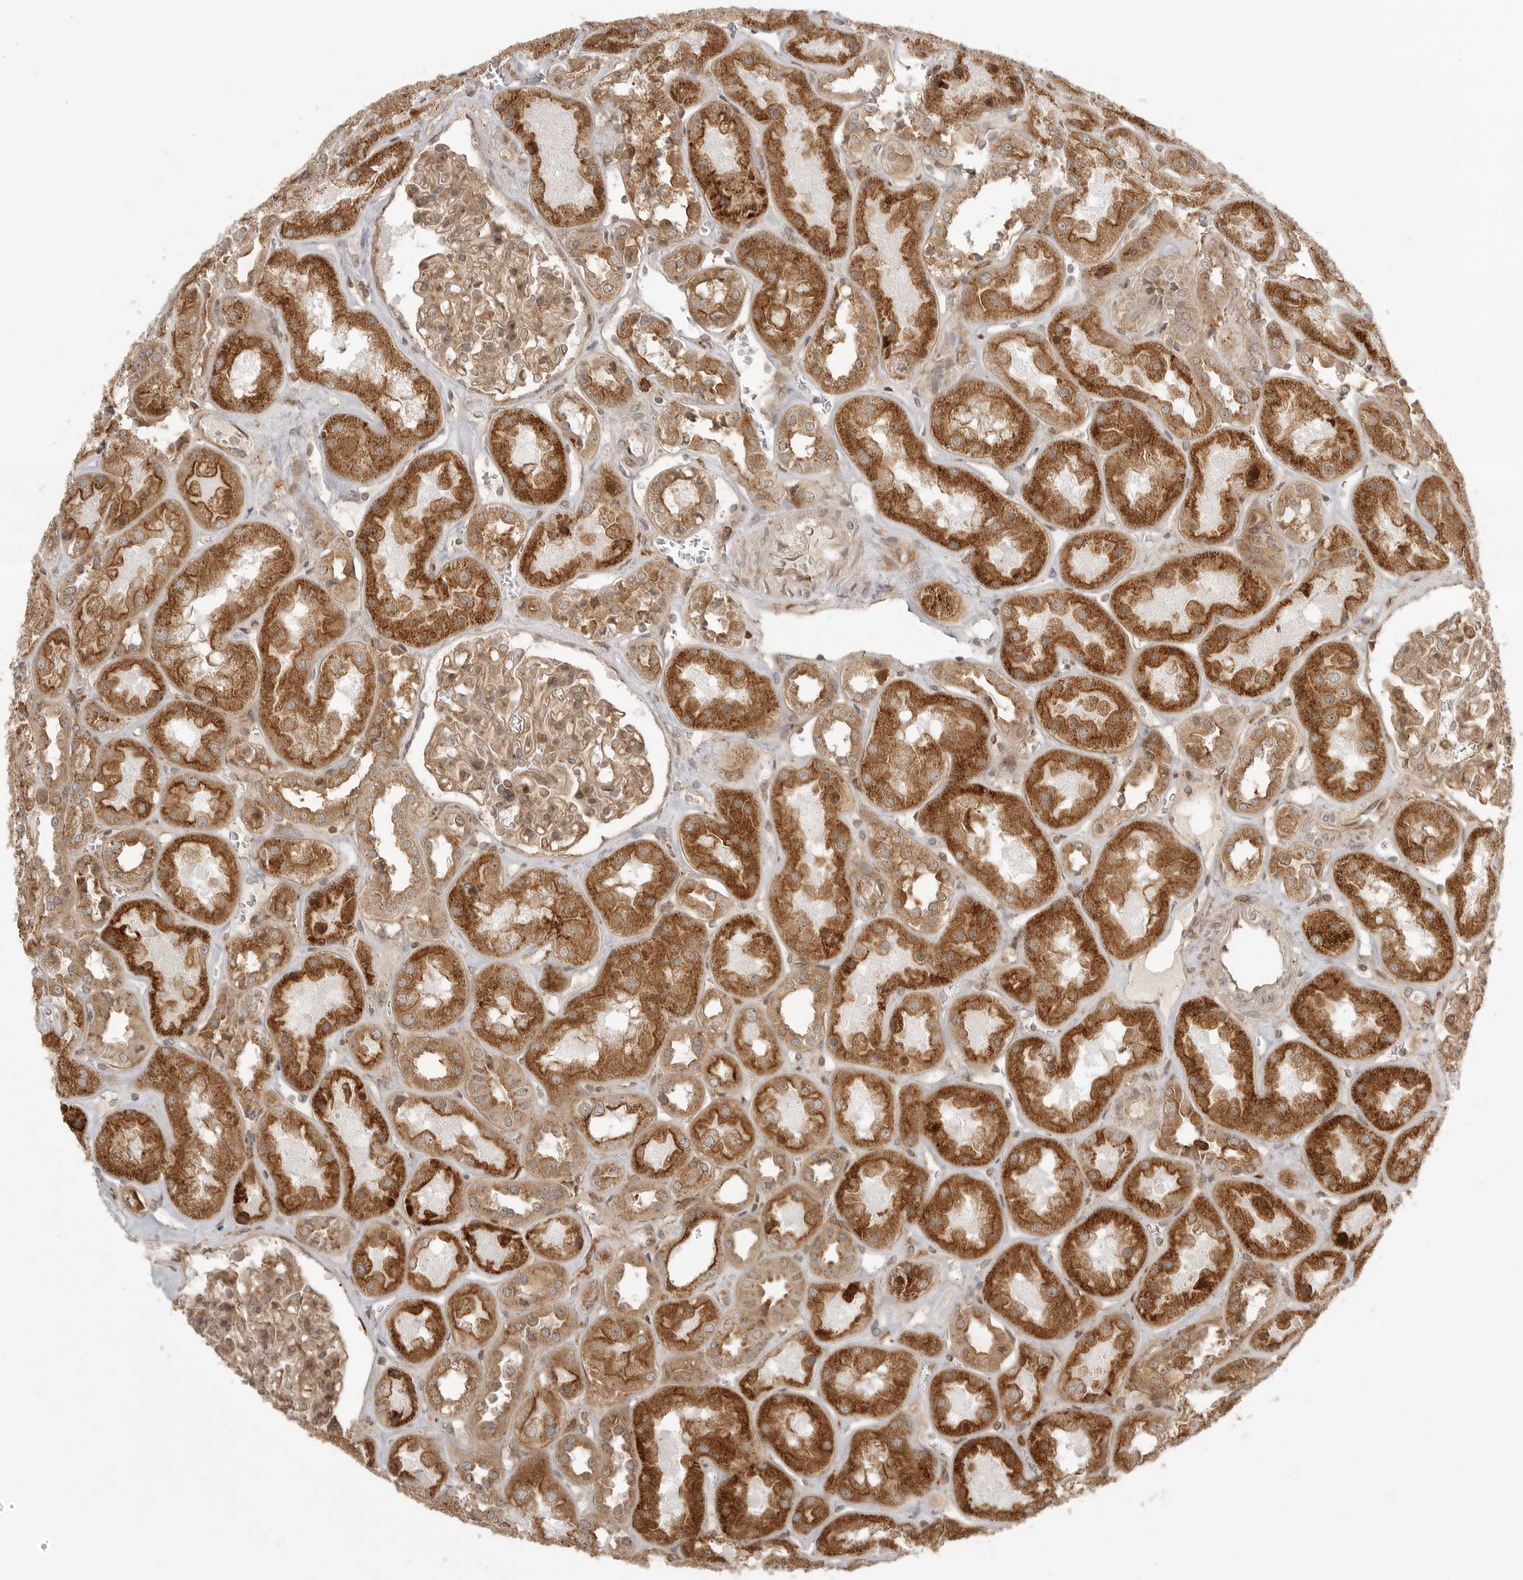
{"staining": {"intensity": "moderate", "quantity": ">75%", "location": "cytoplasmic/membranous"}, "tissue": "kidney", "cell_type": "Cells in glomeruli", "image_type": "normal", "snomed": [{"axis": "morphology", "description": "Normal tissue, NOS"}, {"axis": "topography", "description": "Kidney"}], "caption": "Cells in glomeruli demonstrate medium levels of moderate cytoplasmic/membranous expression in about >75% of cells in normal kidney. Ihc stains the protein in brown and the nuclei are stained blue.", "gene": "FAT3", "patient": {"sex": "male", "age": 70}}